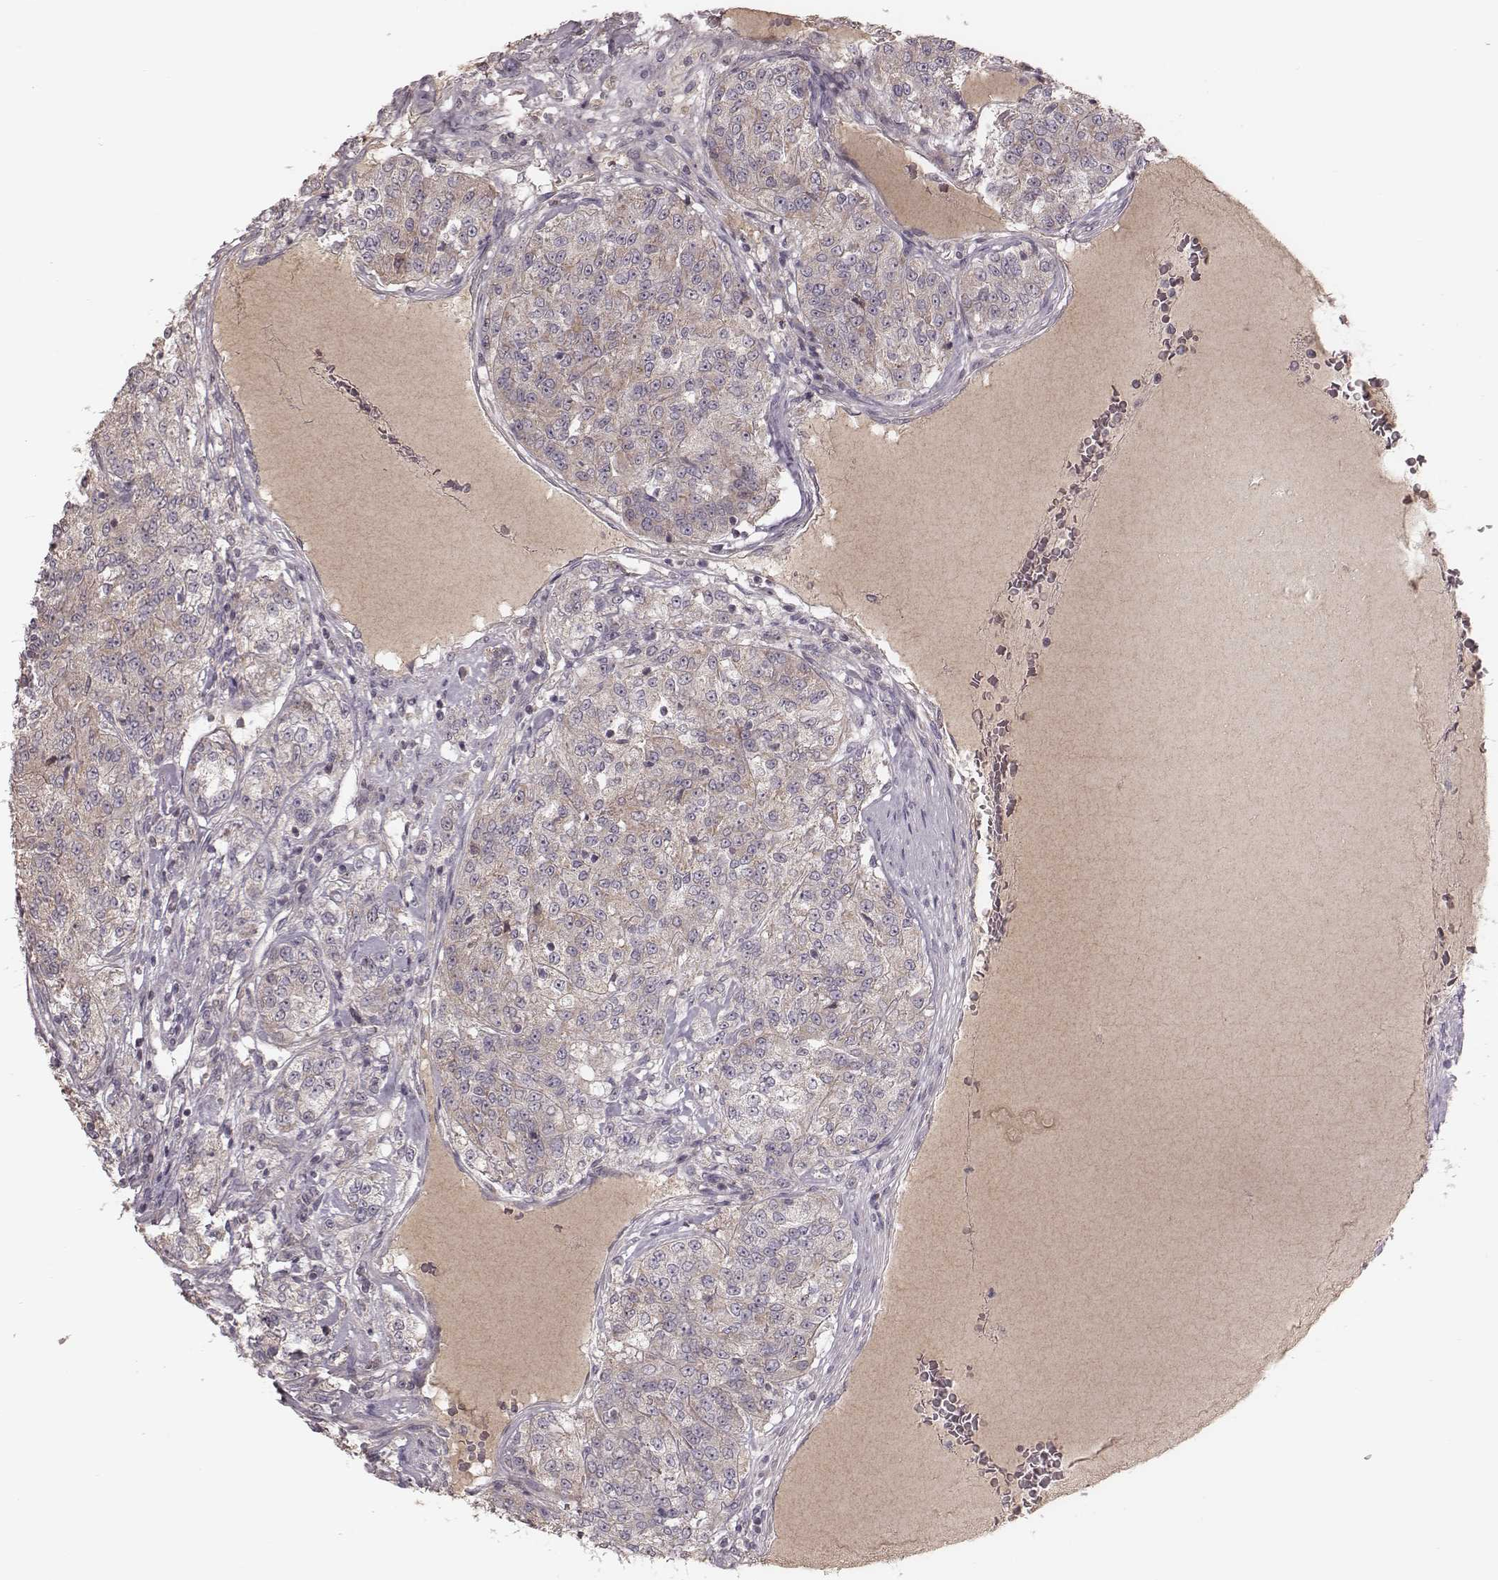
{"staining": {"intensity": "weak", "quantity": "<25%", "location": "cytoplasmic/membranous"}, "tissue": "renal cancer", "cell_type": "Tumor cells", "image_type": "cancer", "snomed": [{"axis": "morphology", "description": "Adenocarcinoma, NOS"}, {"axis": "topography", "description": "Kidney"}], "caption": "Human renal cancer (adenocarcinoma) stained for a protein using IHC exhibits no staining in tumor cells.", "gene": "MRPS27", "patient": {"sex": "female", "age": 63}}